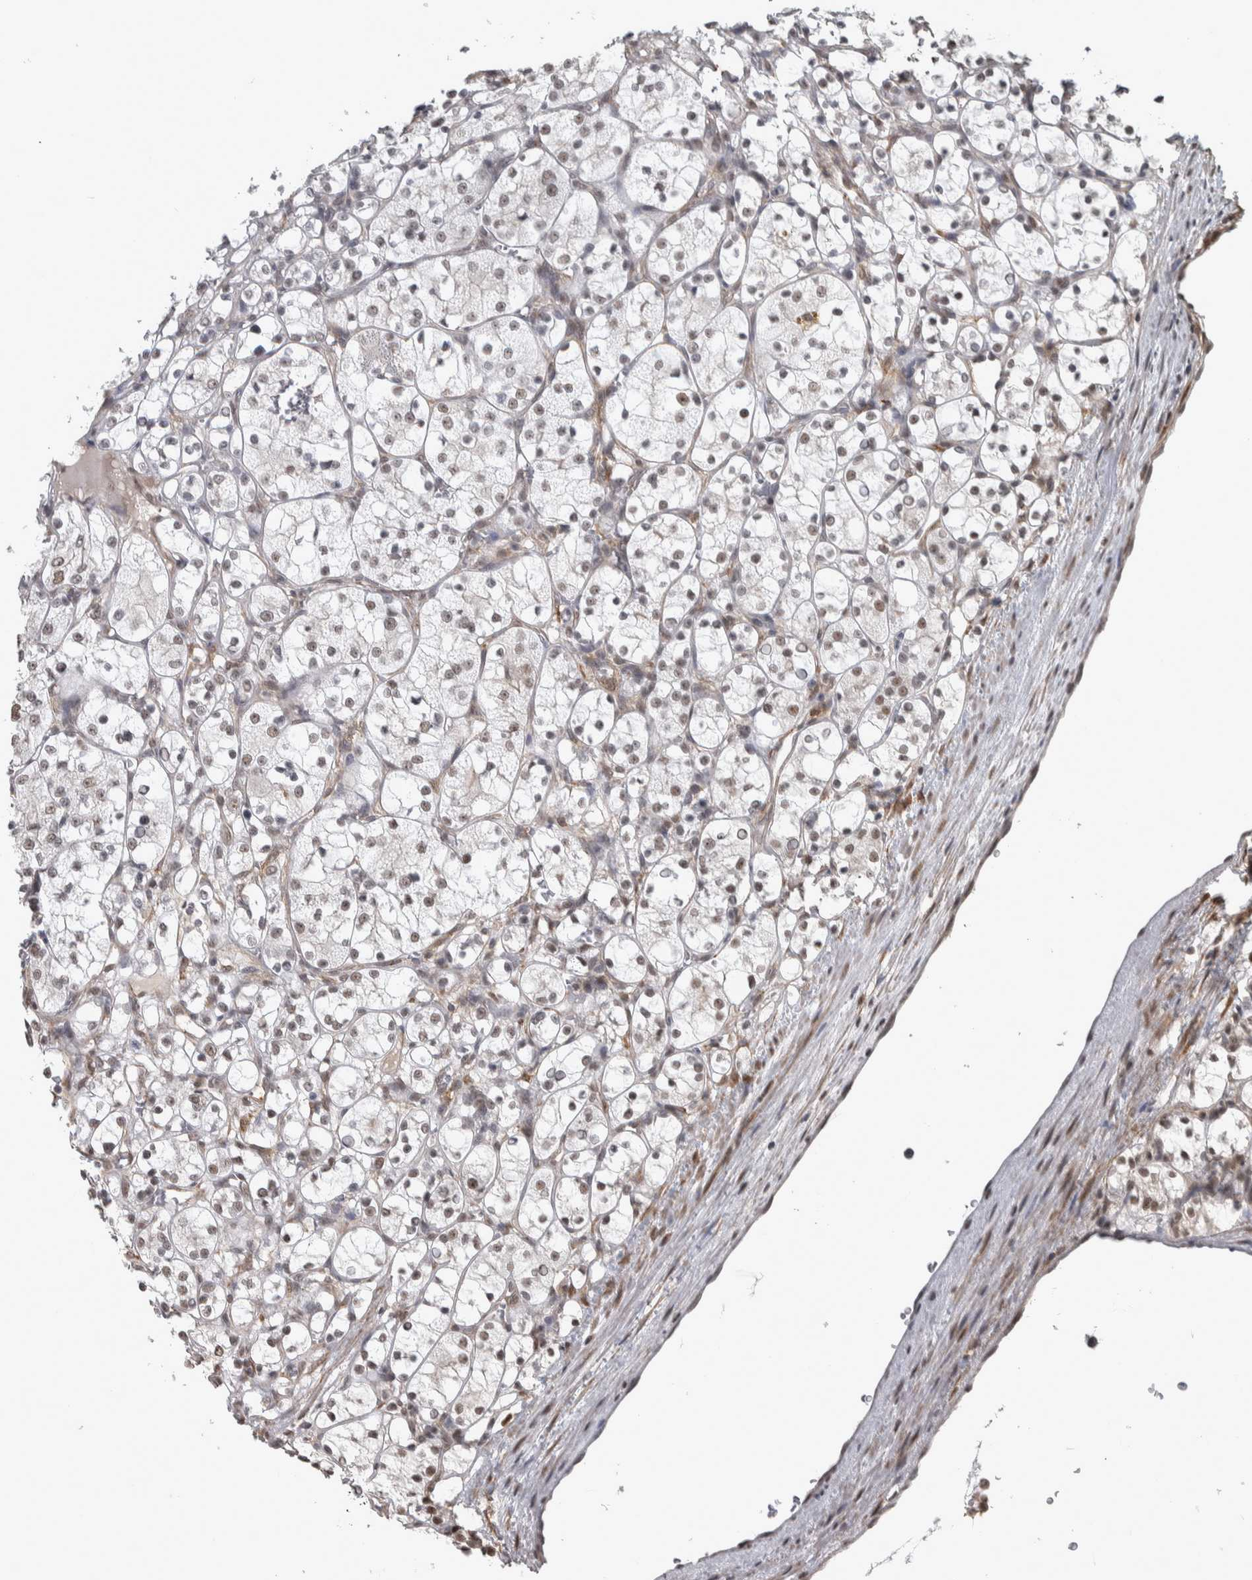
{"staining": {"intensity": "moderate", "quantity": "25%-75%", "location": "nuclear"}, "tissue": "renal cancer", "cell_type": "Tumor cells", "image_type": "cancer", "snomed": [{"axis": "morphology", "description": "Adenocarcinoma, NOS"}, {"axis": "topography", "description": "Kidney"}], "caption": "There is medium levels of moderate nuclear positivity in tumor cells of adenocarcinoma (renal), as demonstrated by immunohistochemical staining (brown color).", "gene": "DDX42", "patient": {"sex": "female", "age": 69}}